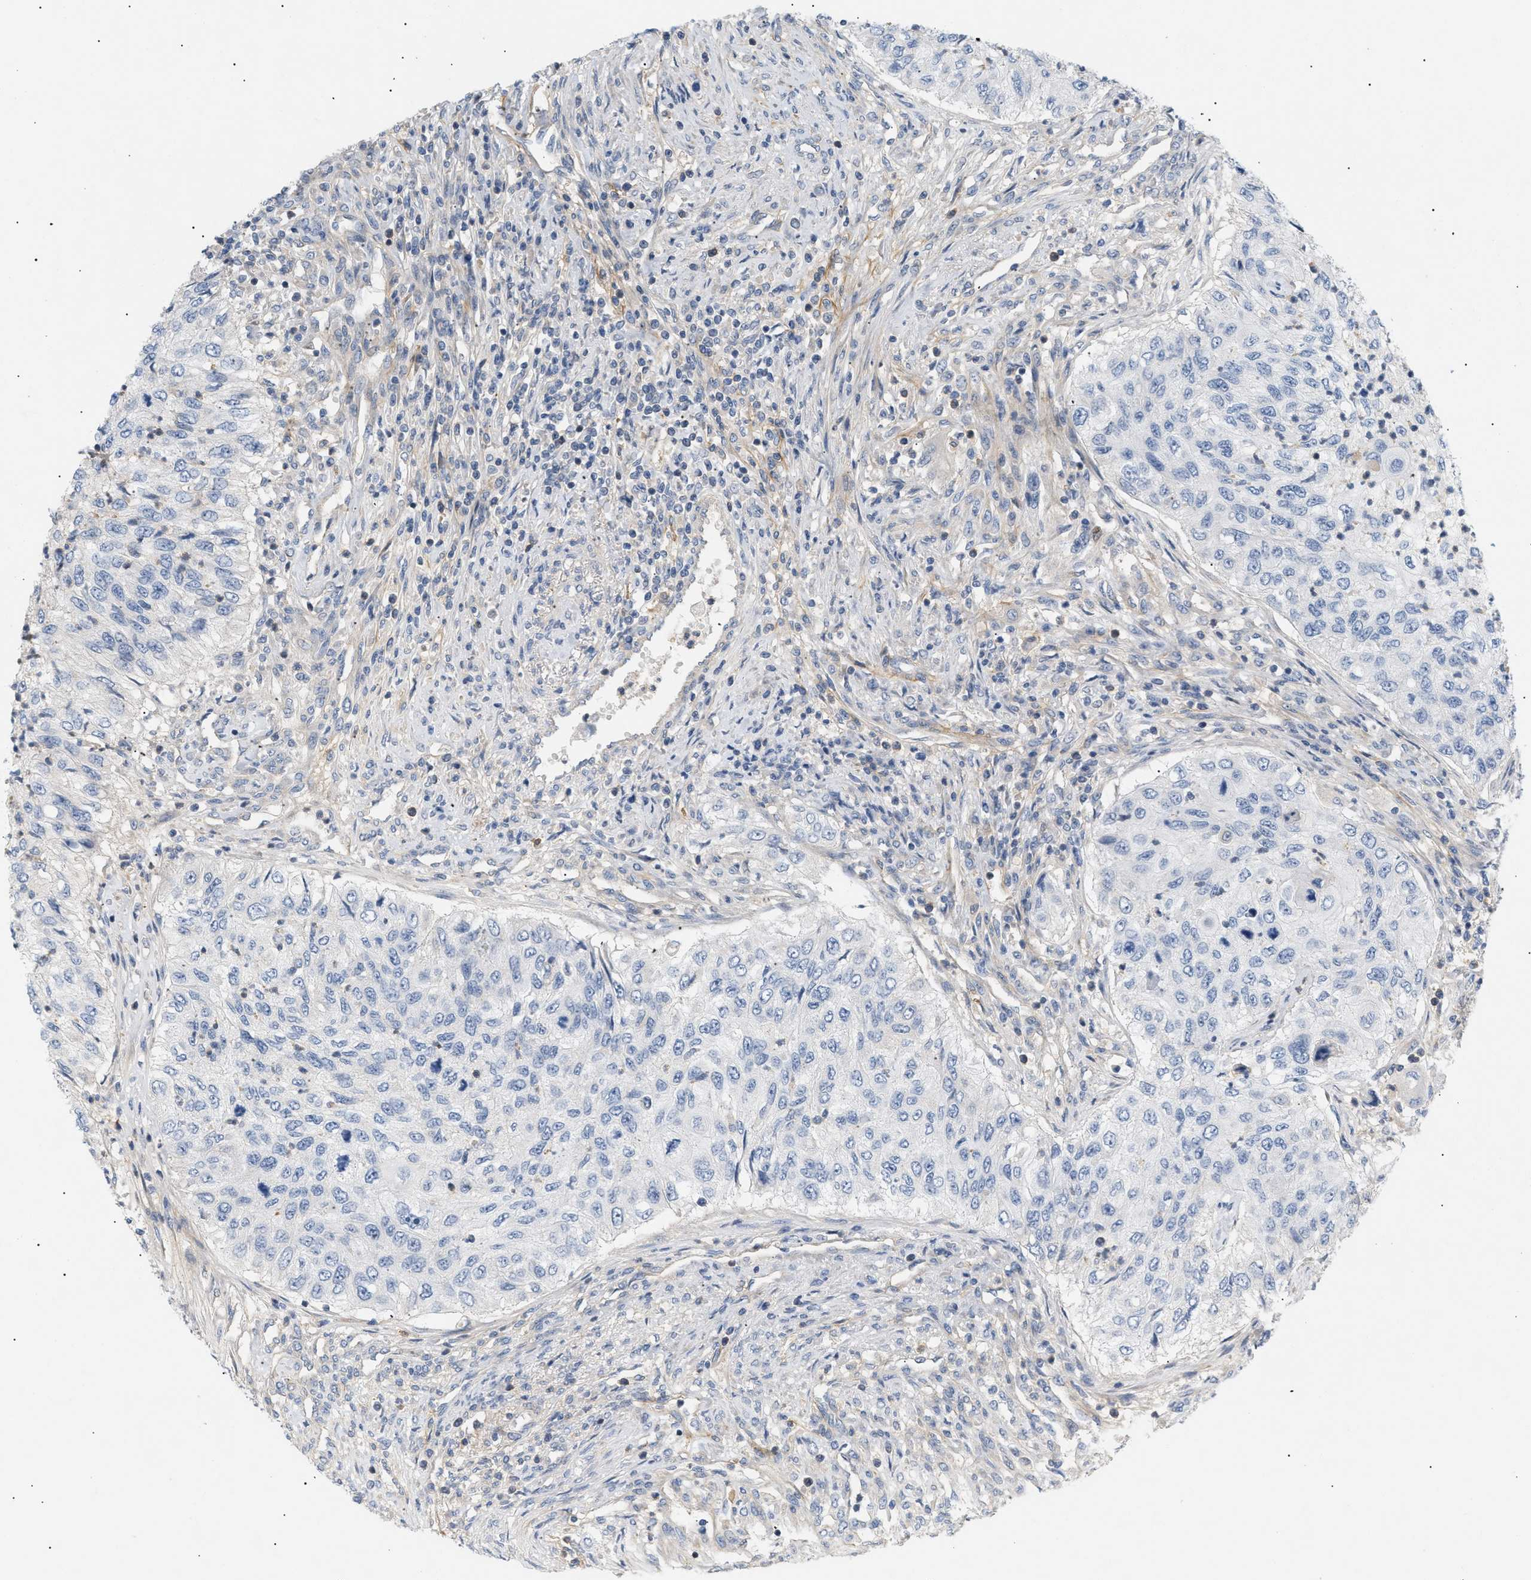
{"staining": {"intensity": "negative", "quantity": "none", "location": "none"}, "tissue": "urothelial cancer", "cell_type": "Tumor cells", "image_type": "cancer", "snomed": [{"axis": "morphology", "description": "Urothelial carcinoma, High grade"}, {"axis": "topography", "description": "Urinary bladder"}], "caption": "High power microscopy photomicrograph of an immunohistochemistry photomicrograph of high-grade urothelial carcinoma, revealing no significant expression in tumor cells.", "gene": "FARS2", "patient": {"sex": "female", "age": 60}}